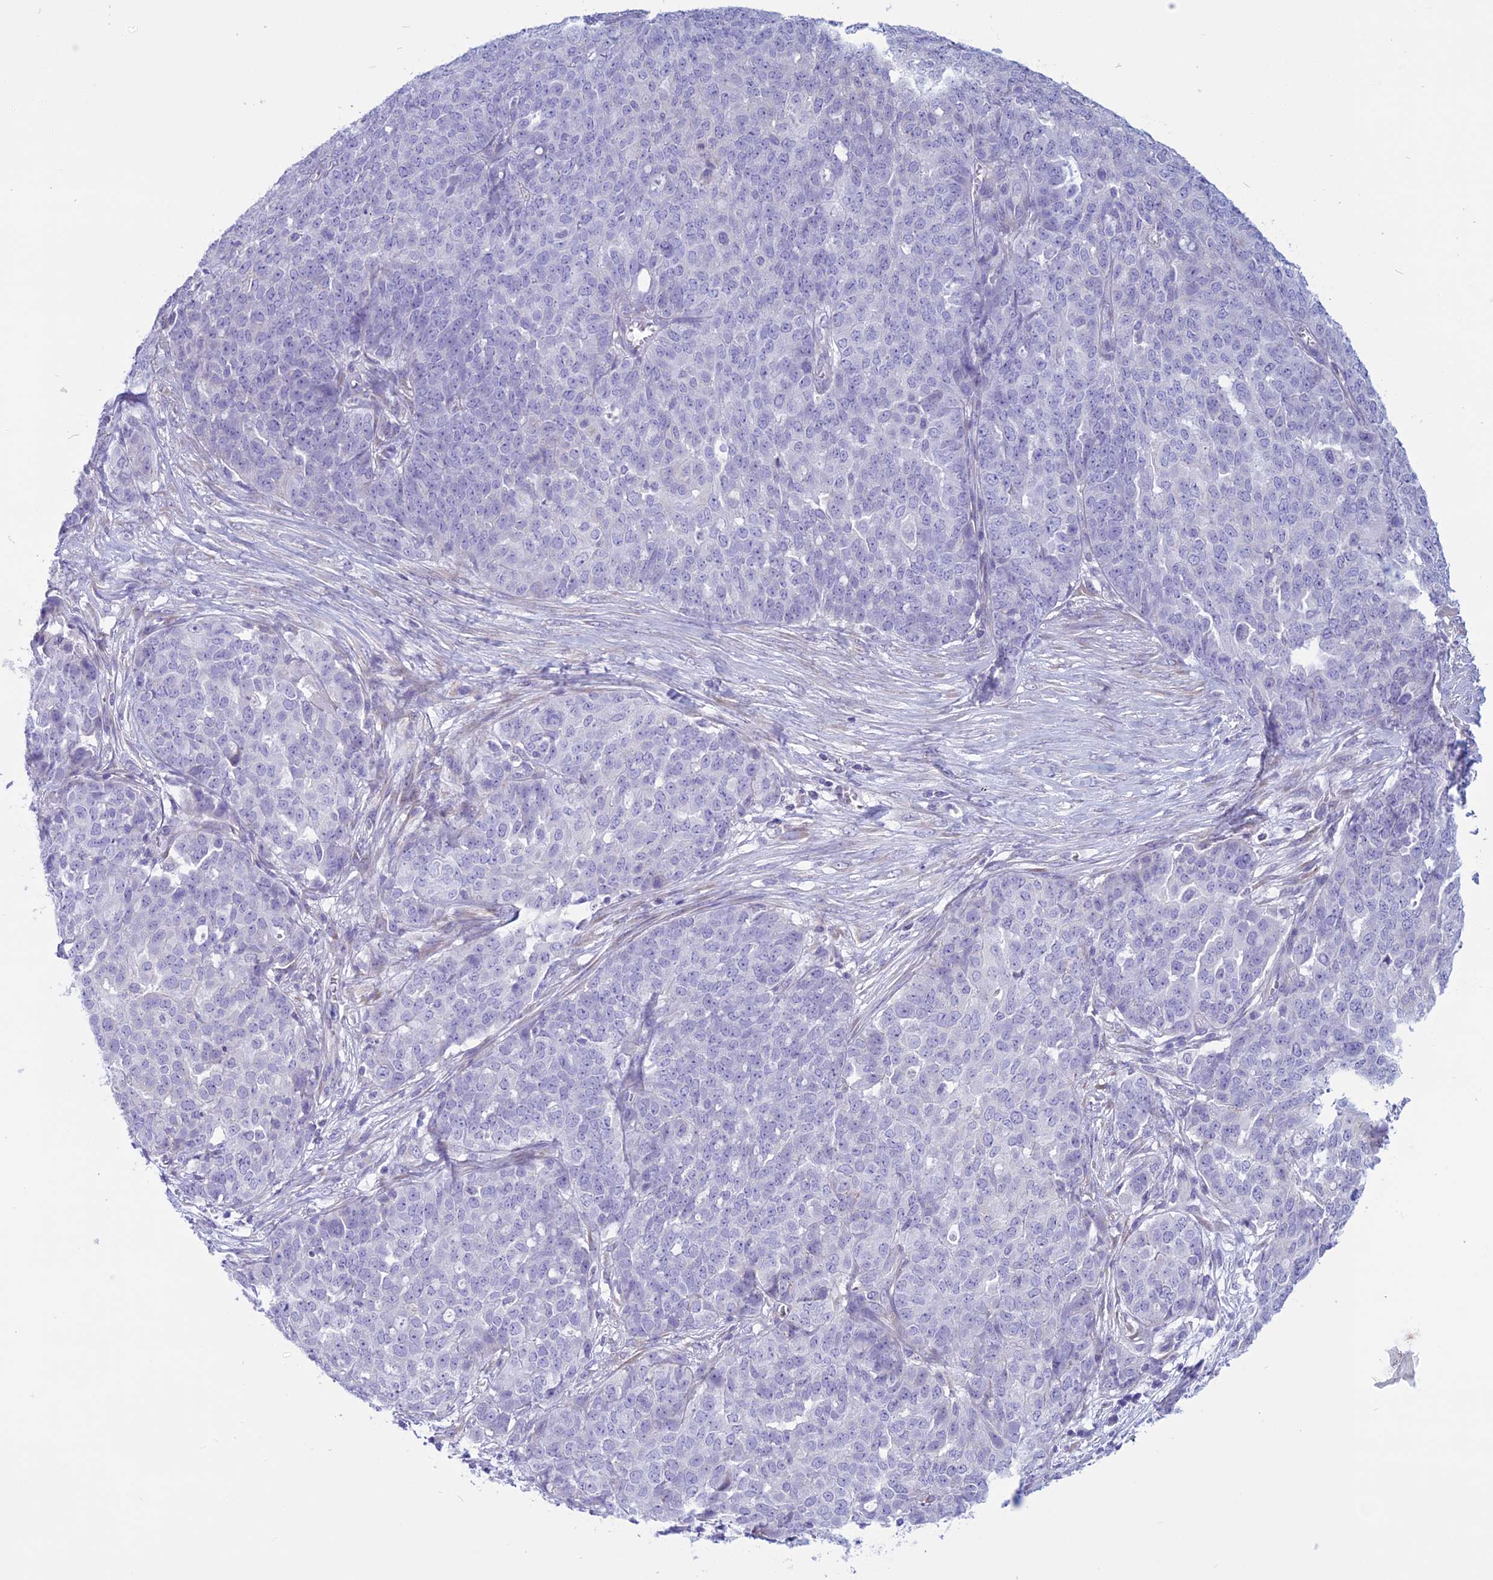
{"staining": {"intensity": "negative", "quantity": "none", "location": "none"}, "tissue": "ovarian cancer", "cell_type": "Tumor cells", "image_type": "cancer", "snomed": [{"axis": "morphology", "description": "Cystadenocarcinoma, serous, NOS"}, {"axis": "topography", "description": "Soft tissue"}, {"axis": "topography", "description": "Ovary"}], "caption": "High power microscopy photomicrograph of an immunohistochemistry (IHC) micrograph of ovarian serous cystadenocarcinoma, revealing no significant expression in tumor cells.", "gene": "SPHKAP", "patient": {"sex": "female", "age": 57}}